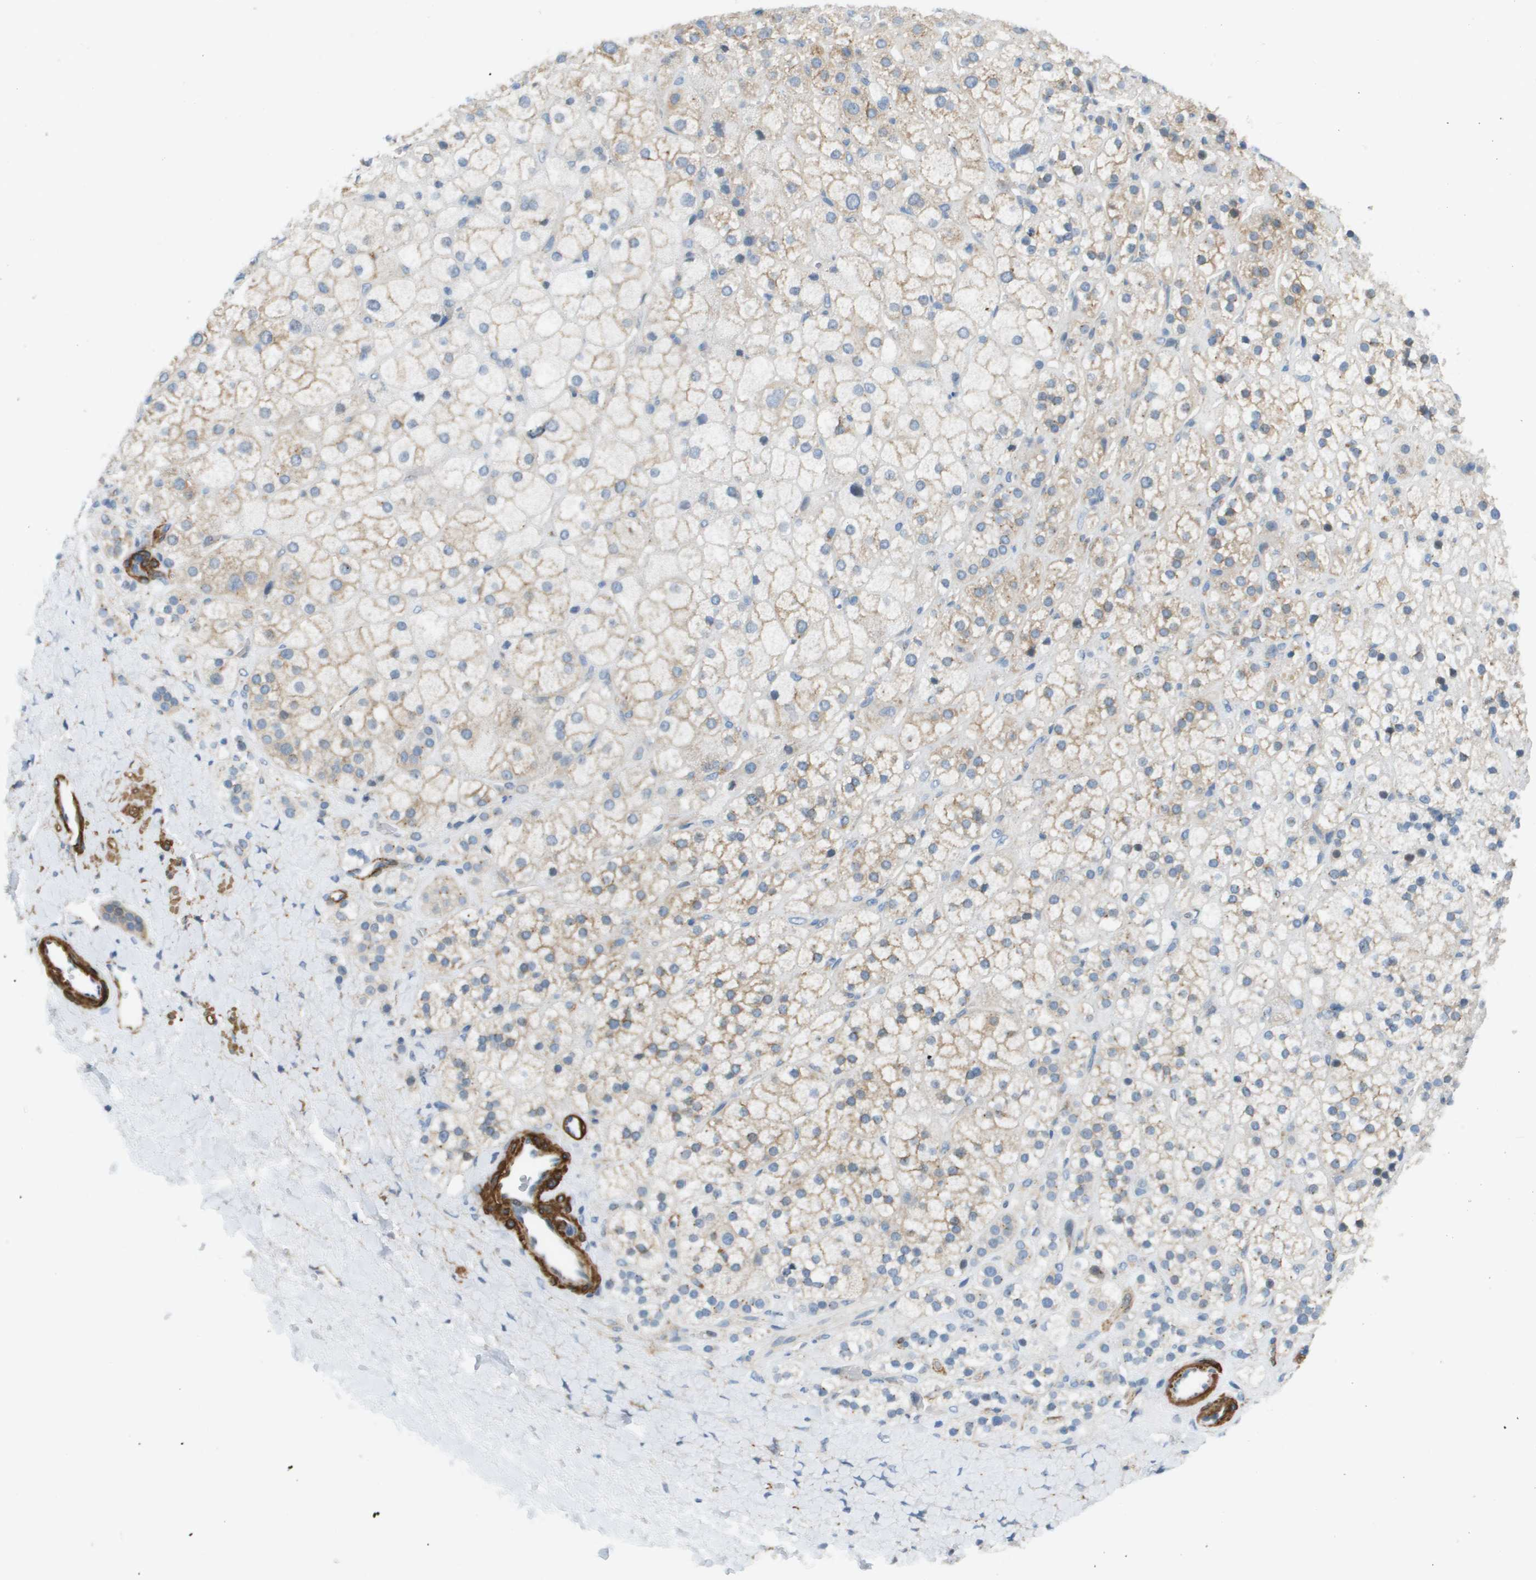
{"staining": {"intensity": "moderate", "quantity": "25%-75%", "location": "cytoplasmic/membranous"}, "tissue": "adrenal gland", "cell_type": "Glandular cells", "image_type": "normal", "snomed": [{"axis": "morphology", "description": "Normal tissue, NOS"}, {"axis": "topography", "description": "Adrenal gland"}], "caption": "Immunohistochemistry micrograph of unremarkable human adrenal gland stained for a protein (brown), which demonstrates medium levels of moderate cytoplasmic/membranous positivity in about 25%-75% of glandular cells.", "gene": "MYH11", "patient": {"sex": "male", "age": 56}}